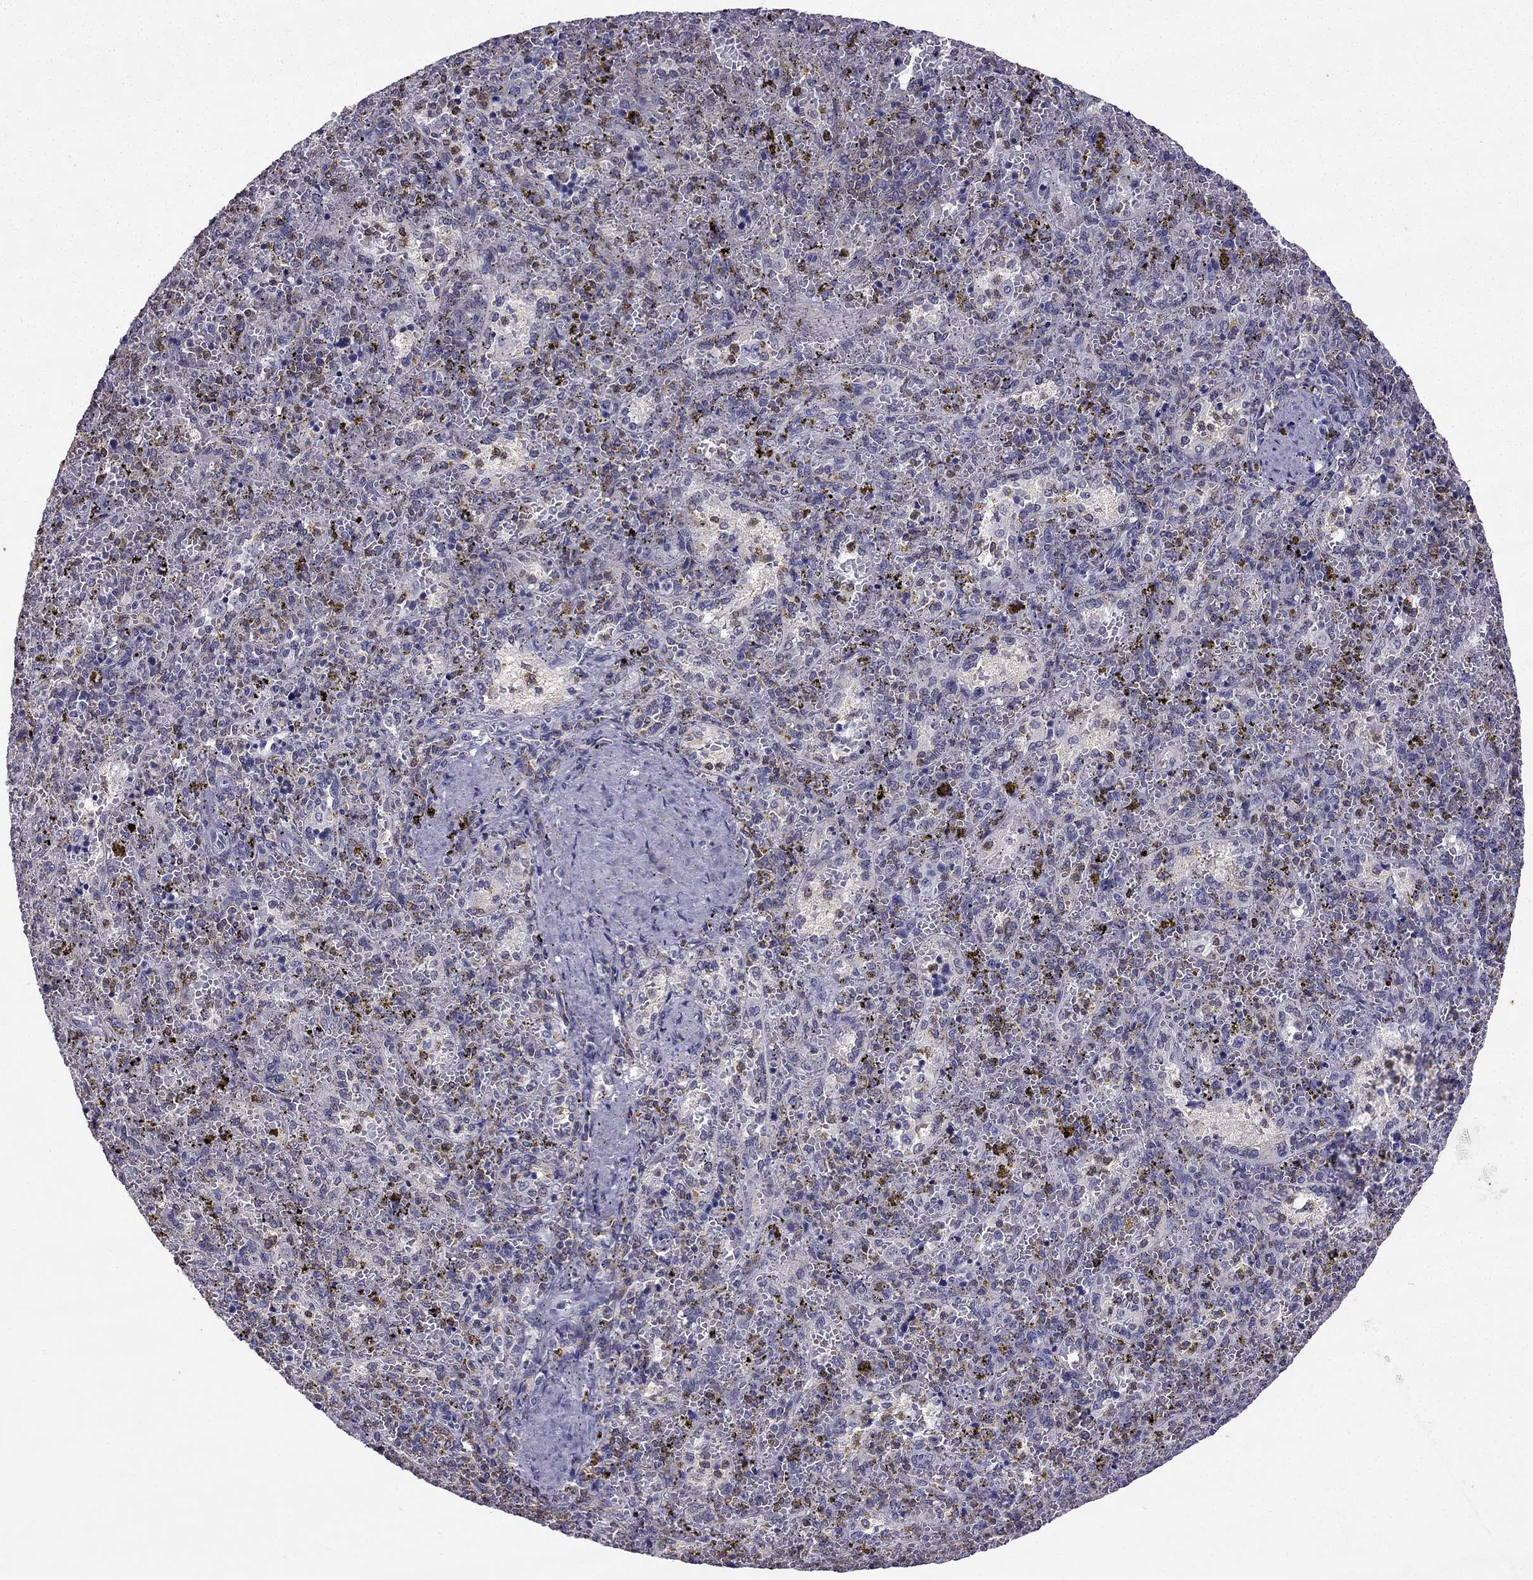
{"staining": {"intensity": "negative", "quantity": "none", "location": "none"}, "tissue": "spleen", "cell_type": "Cells in red pulp", "image_type": "normal", "snomed": [{"axis": "morphology", "description": "Normal tissue, NOS"}, {"axis": "topography", "description": "Spleen"}], "caption": "An image of spleen stained for a protein demonstrates no brown staining in cells in red pulp.", "gene": "CCK", "patient": {"sex": "female", "age": 50}}